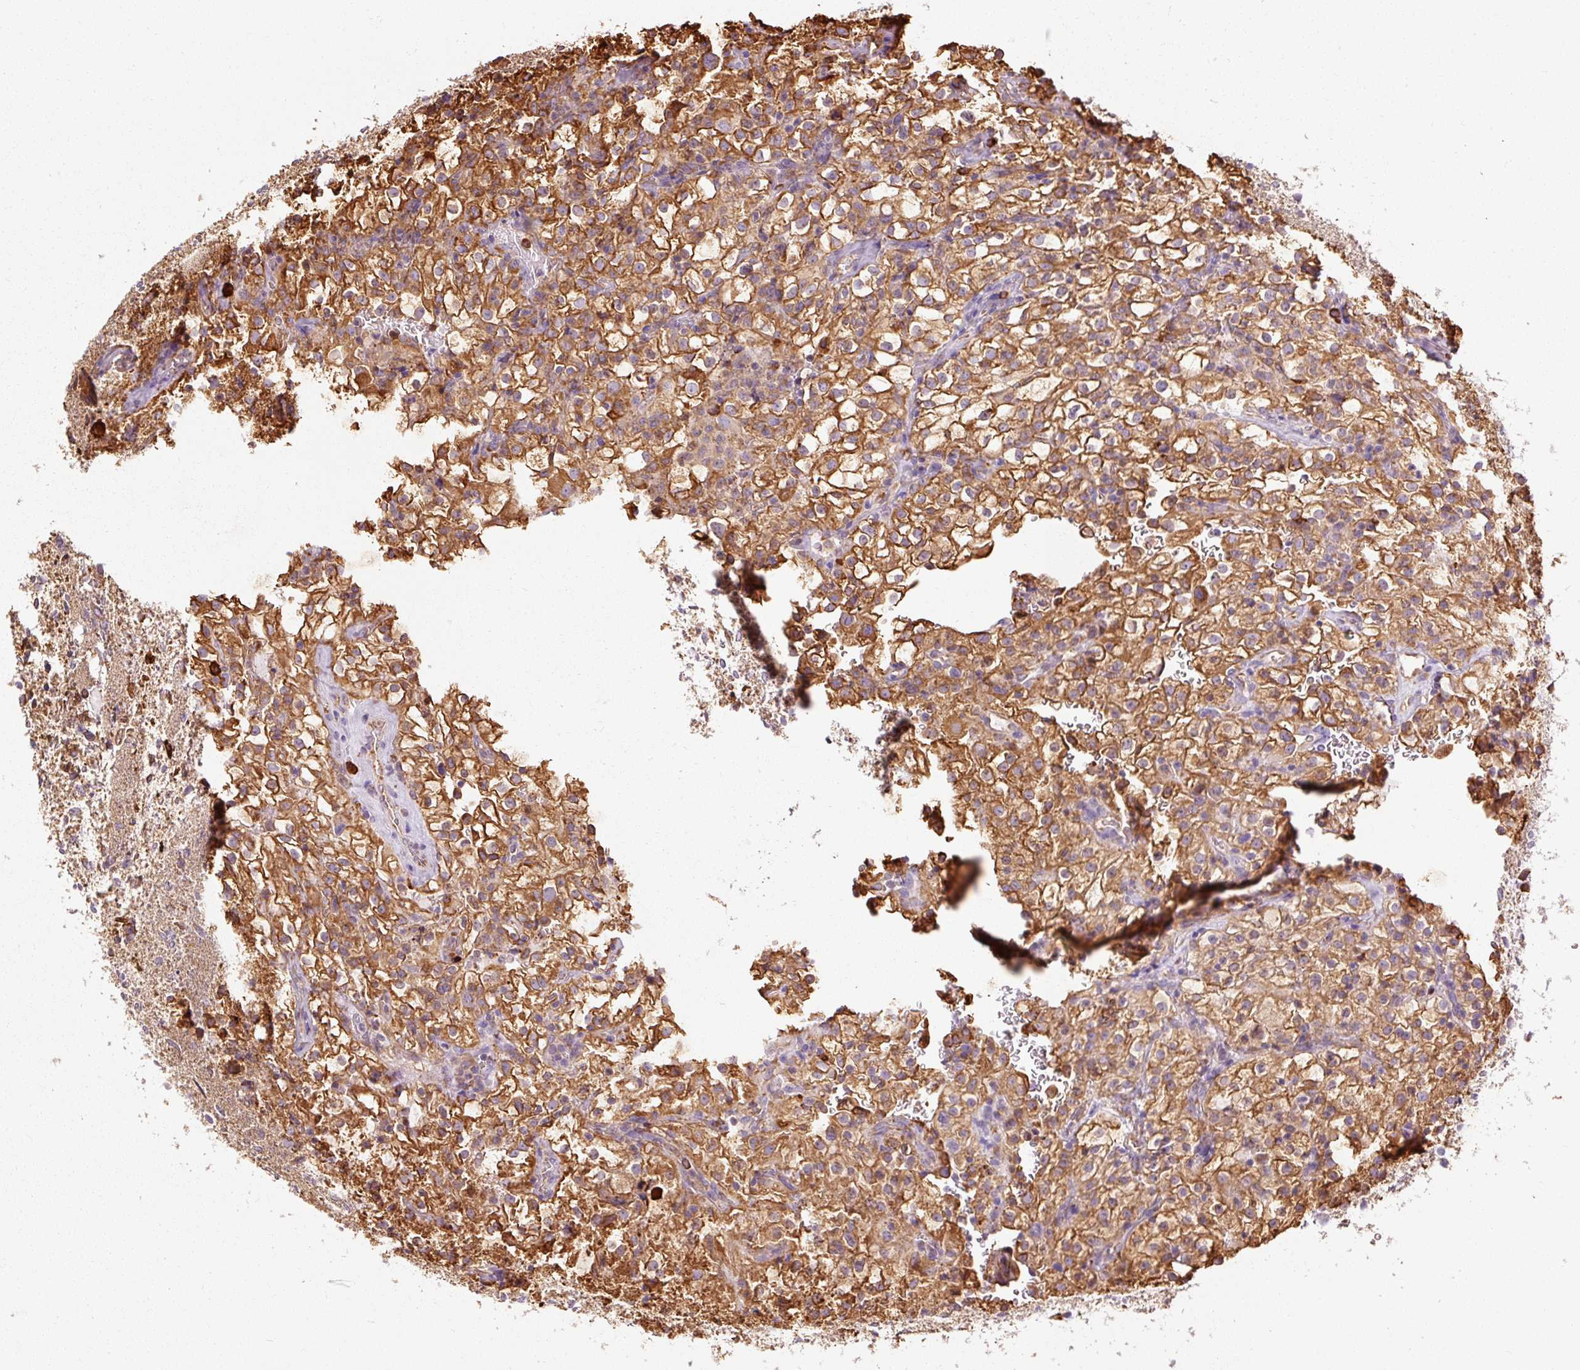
{"staining": {"intensity": "moderate", "quantity": ">75%", "location": "cytoplasmic/membranous"}, "tissue": "renal cancer", "cell_type": "Tumor cells", "image_type": "cancer", "snomed": [{"axis": "morphology", "description": "Adenocarcinoma, NOS"}, {"axis": "topography", "description": "Kidney"}], "caption": "Moderate cytoplasmic/membranous staining for a protein is present in about >75% of tumor cells of renal adenocarcinoma using IHC.", "gene": "KLC1", "patient": {"sex": "female", "age": 74}}